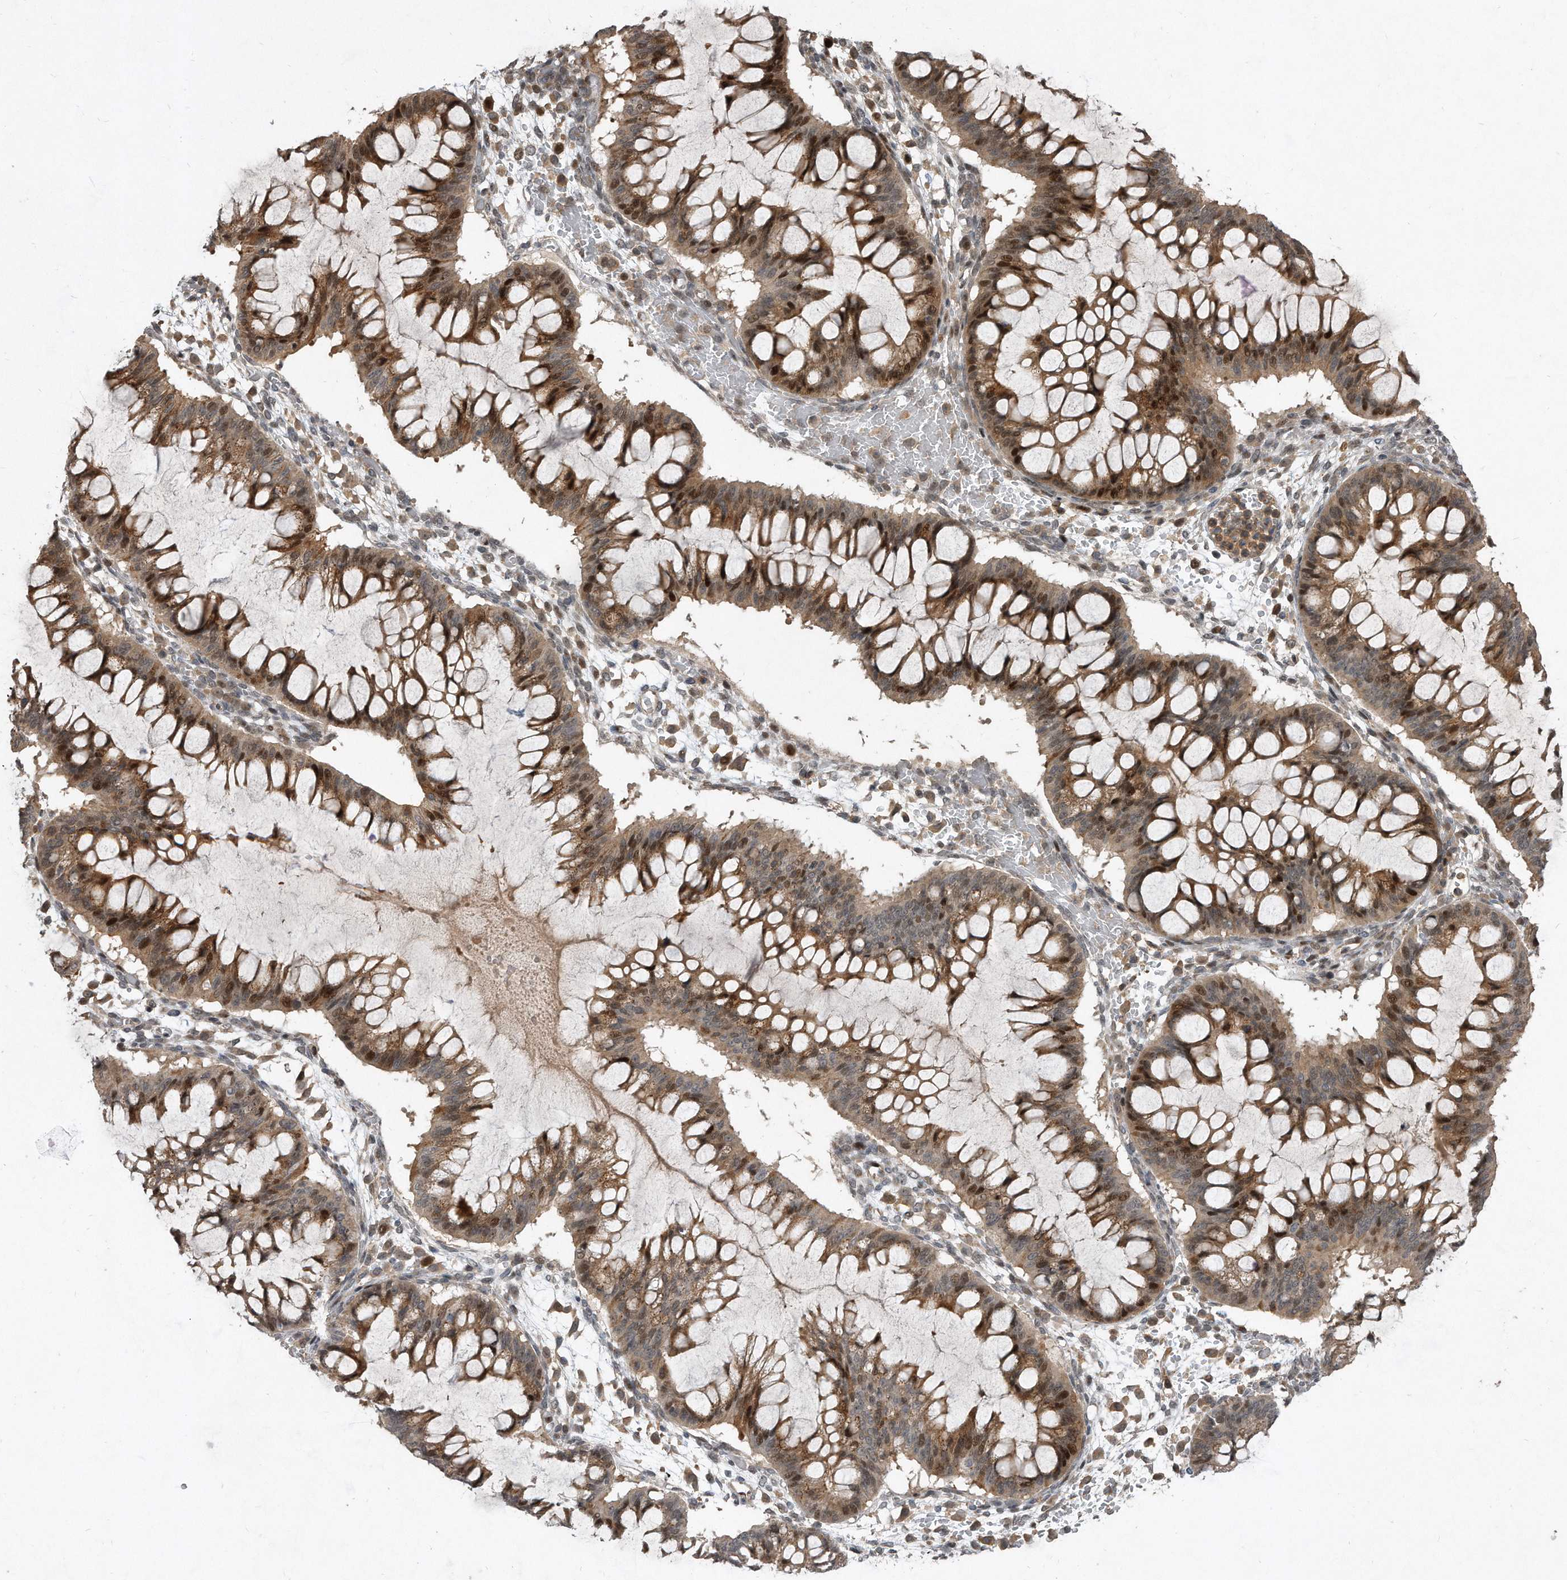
{"staining": {"intensity": "moderate", "quantity": ">75%", "location": "cytoplasmic/membranous,nuclear"}, "tissue": "ovarian cancer", "cell_type": "Tumor cells", "image_type": "cancer", "snomed": [{"axis": "morphology", "description": "Cystadenocarcinoma, mucinous, NOS"}, {"axis": "topography", "description": "Ovary"}], "caption": "High-magnification brightfield microscopy of ovarian cancer (mucinous cystadenocarcinoma) stained with DAB (3,3'-diaminobenzidine) (brown) and counterstained with hematoxylin (blue). tumor cells exhibit moderate cytoplasmic/membranous and nuclear staining is identified in about>75% of cells.", "gene": "PGBD2", "patient": {"sex": "female", "age": 73}}